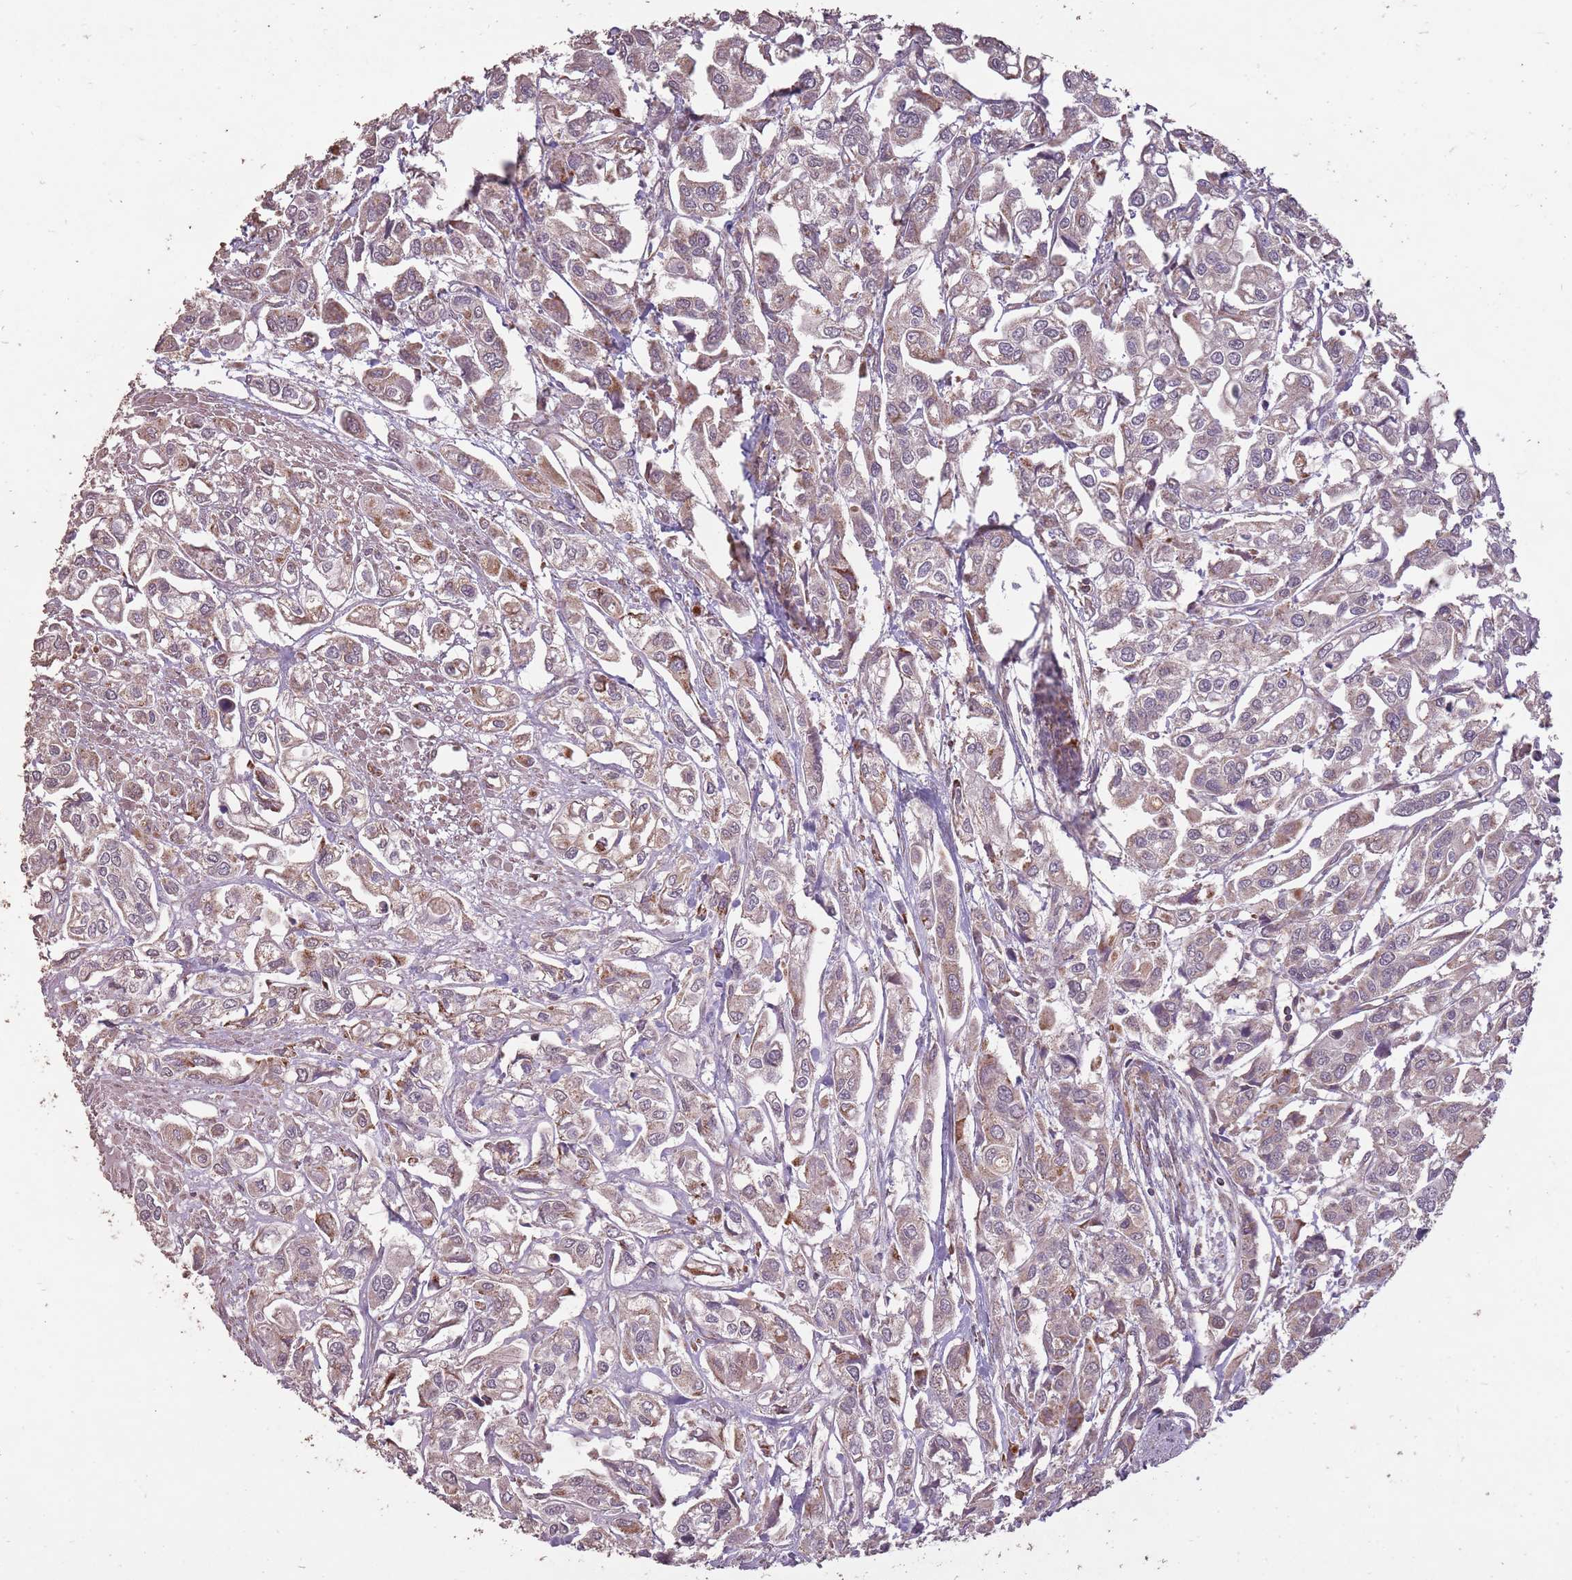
{"staining": {"intensity": "weak", "quantity": ">75%", "location": "cytoplasmic/membranous"}, "tissue": "urothelial cancer", "cell_type": "Tumor cells", "image_type": "cancer", "snomed": [{"axis": "morphology", "description": "Urothelial carcinoma, High grade"}, {"axis": "topography", "description": "Urinary bladder"}], "caption": "An image of human urothelial carcinoma (high-grade) stained for a protein exhibits weak cytoplasmic/membranous brown staining in tumor cells.", "gene": "CNOT8", "patient": {"sex": "male", "age": 67}}